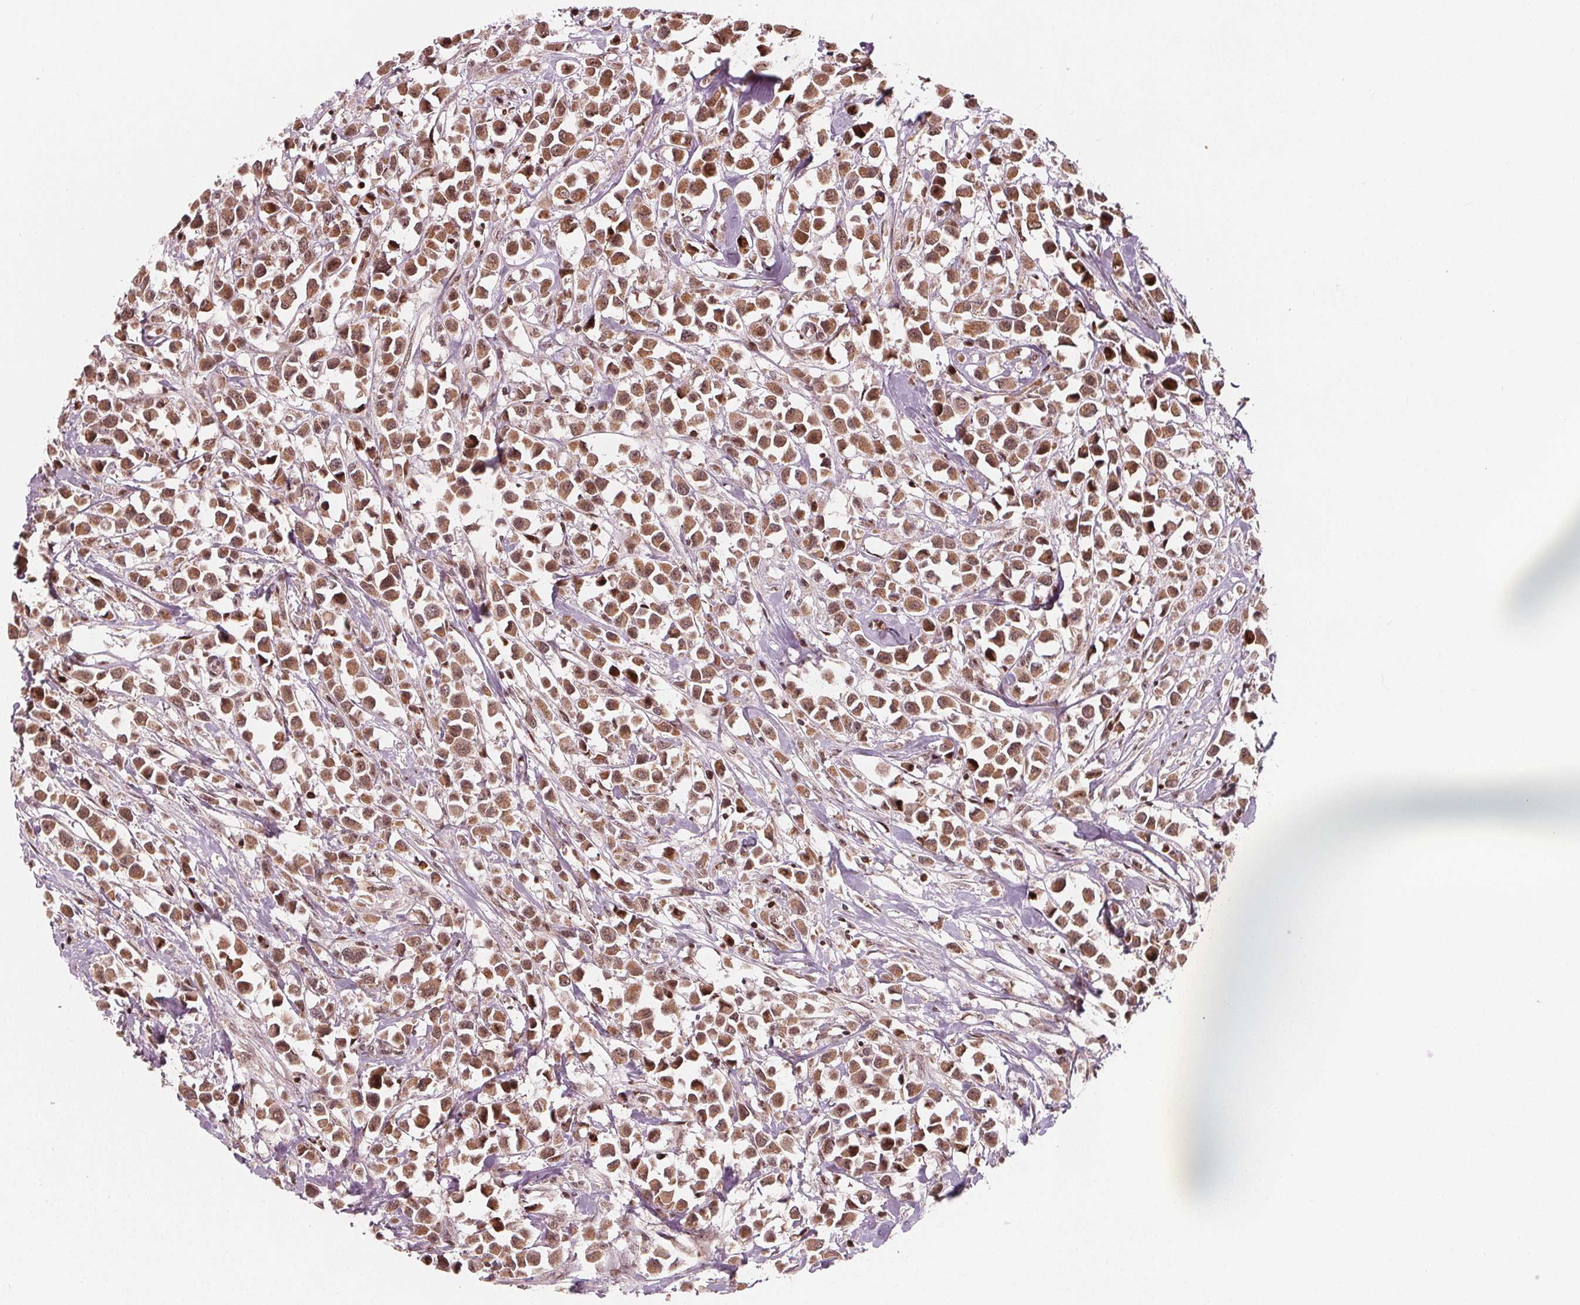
{"staining": {"intensity": "moderate", "quantity": ">75%", "location": "cytoplasmic/membranous,nuclear"}, "tissue": "breast cancer", "cell_type": "Tumor cells", "image_type": "cancer", "snomed": [{"axis": "morphology", "description": "Duct carcinoma"}, {"axis": "topography", "description": "Breast"}], "caption": "Human infiltrating ductal carcinoma (breast) stained with a brown dye displays moderate cytoplasmic/membranous and nuclear positive staining in approximately >75% of tumor cells.", "gene": "SNRNP35", "patient": {"sex": "female", "age": 61}}